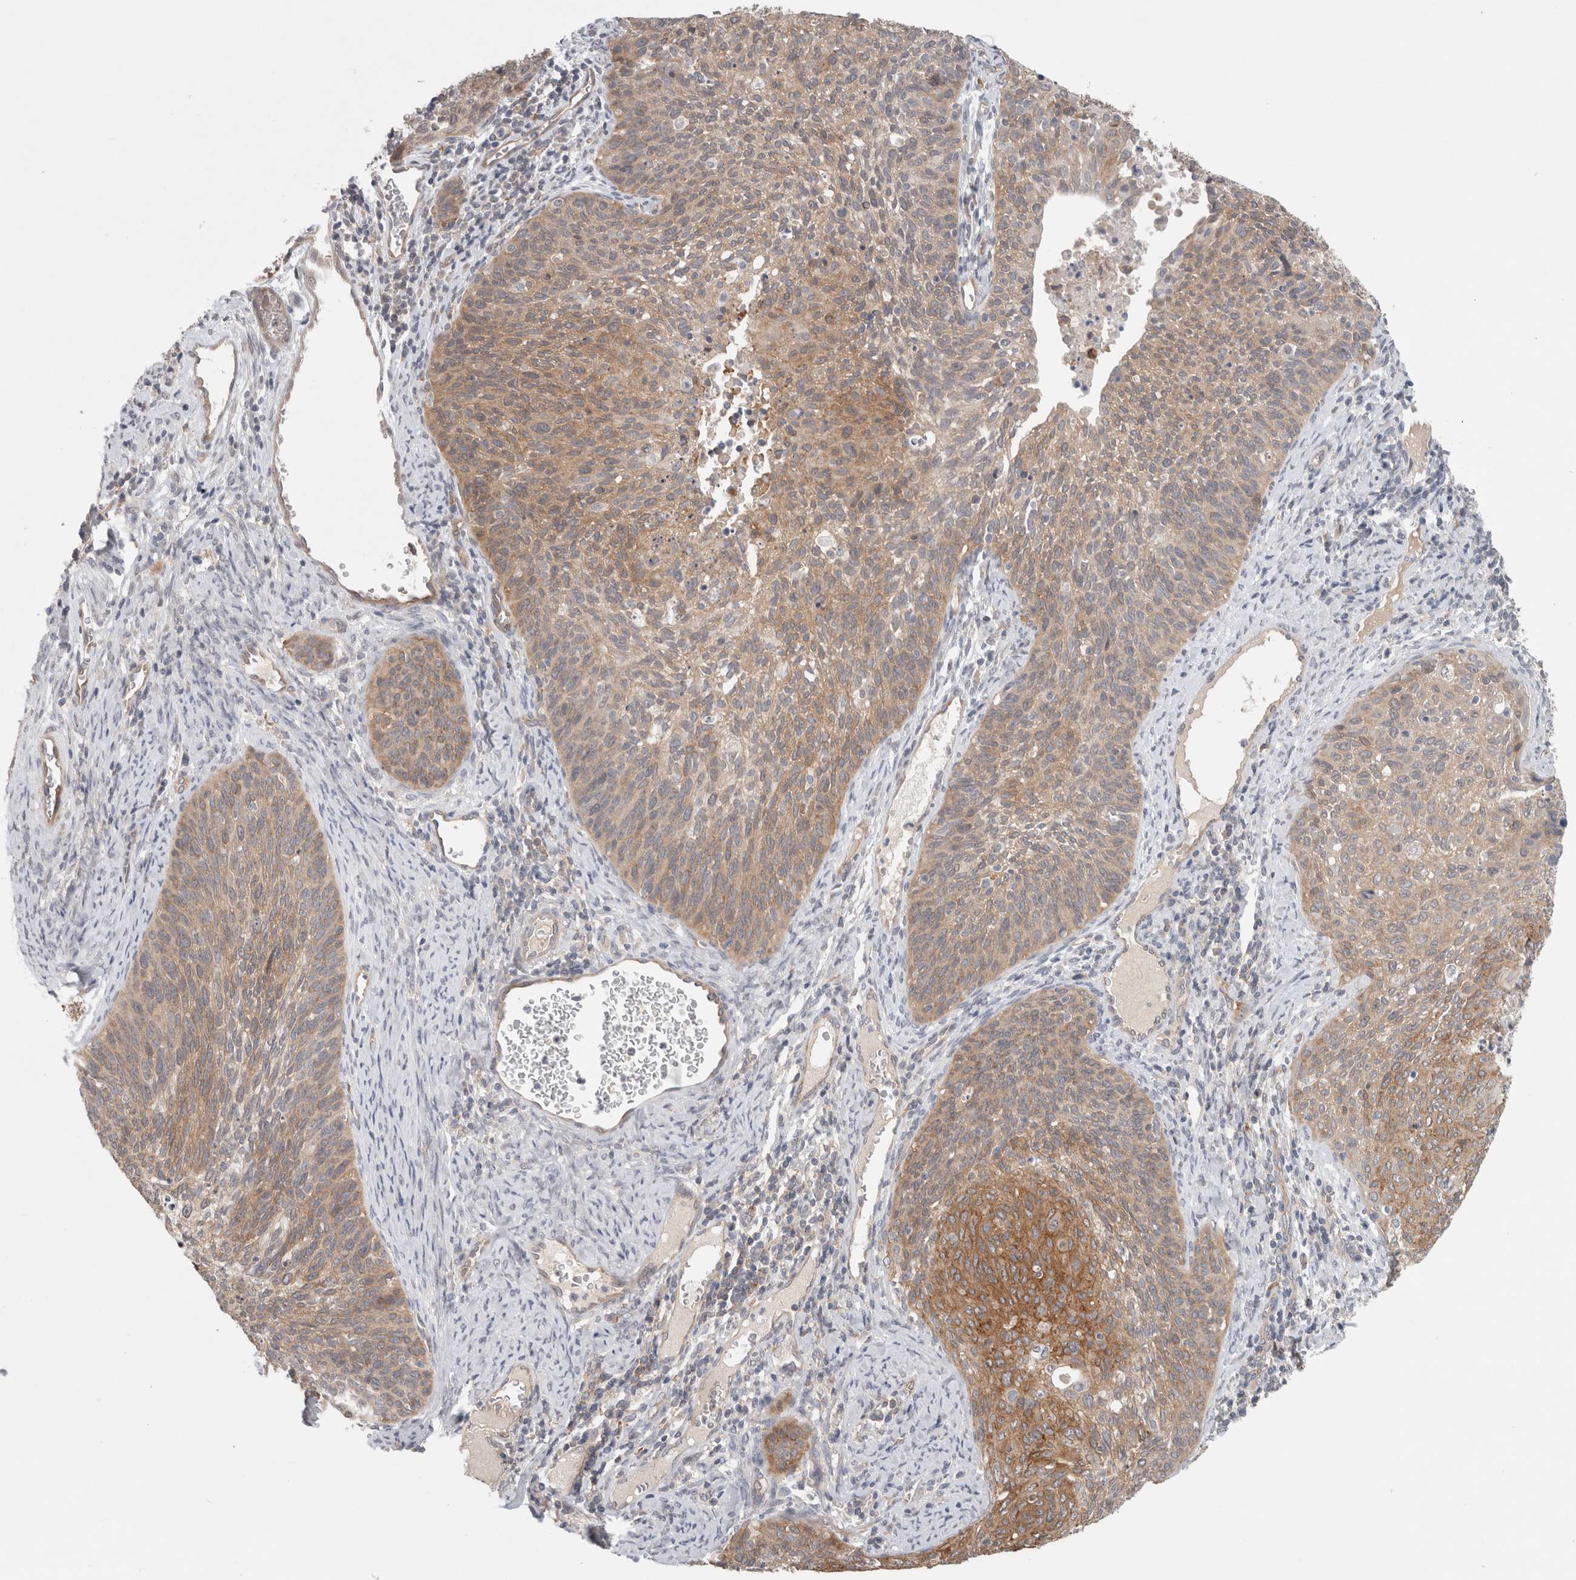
{"staining": {"intensity": "moderate", "quantity": ">75%", "location": "cytoplasmic/membranous"}, "tissue": "cervical cancer", "cell_type": "Tumor cells", "image_type": "cancer", "snomed": [{"axis": "morphology", "description": "Squamous cell carcinoma, NOS"}, {"axis": "topography", "description": "Cervix"}], "caption": "Immunohistochemical staining of cervical squamous cell carcinoma demonstrates medium levels of moderate cytoplasmic/membranous protein staining in about >75% of tumor cells.", "gene": "RASAL2", "patient": {"sex": "female", "age": 55}}